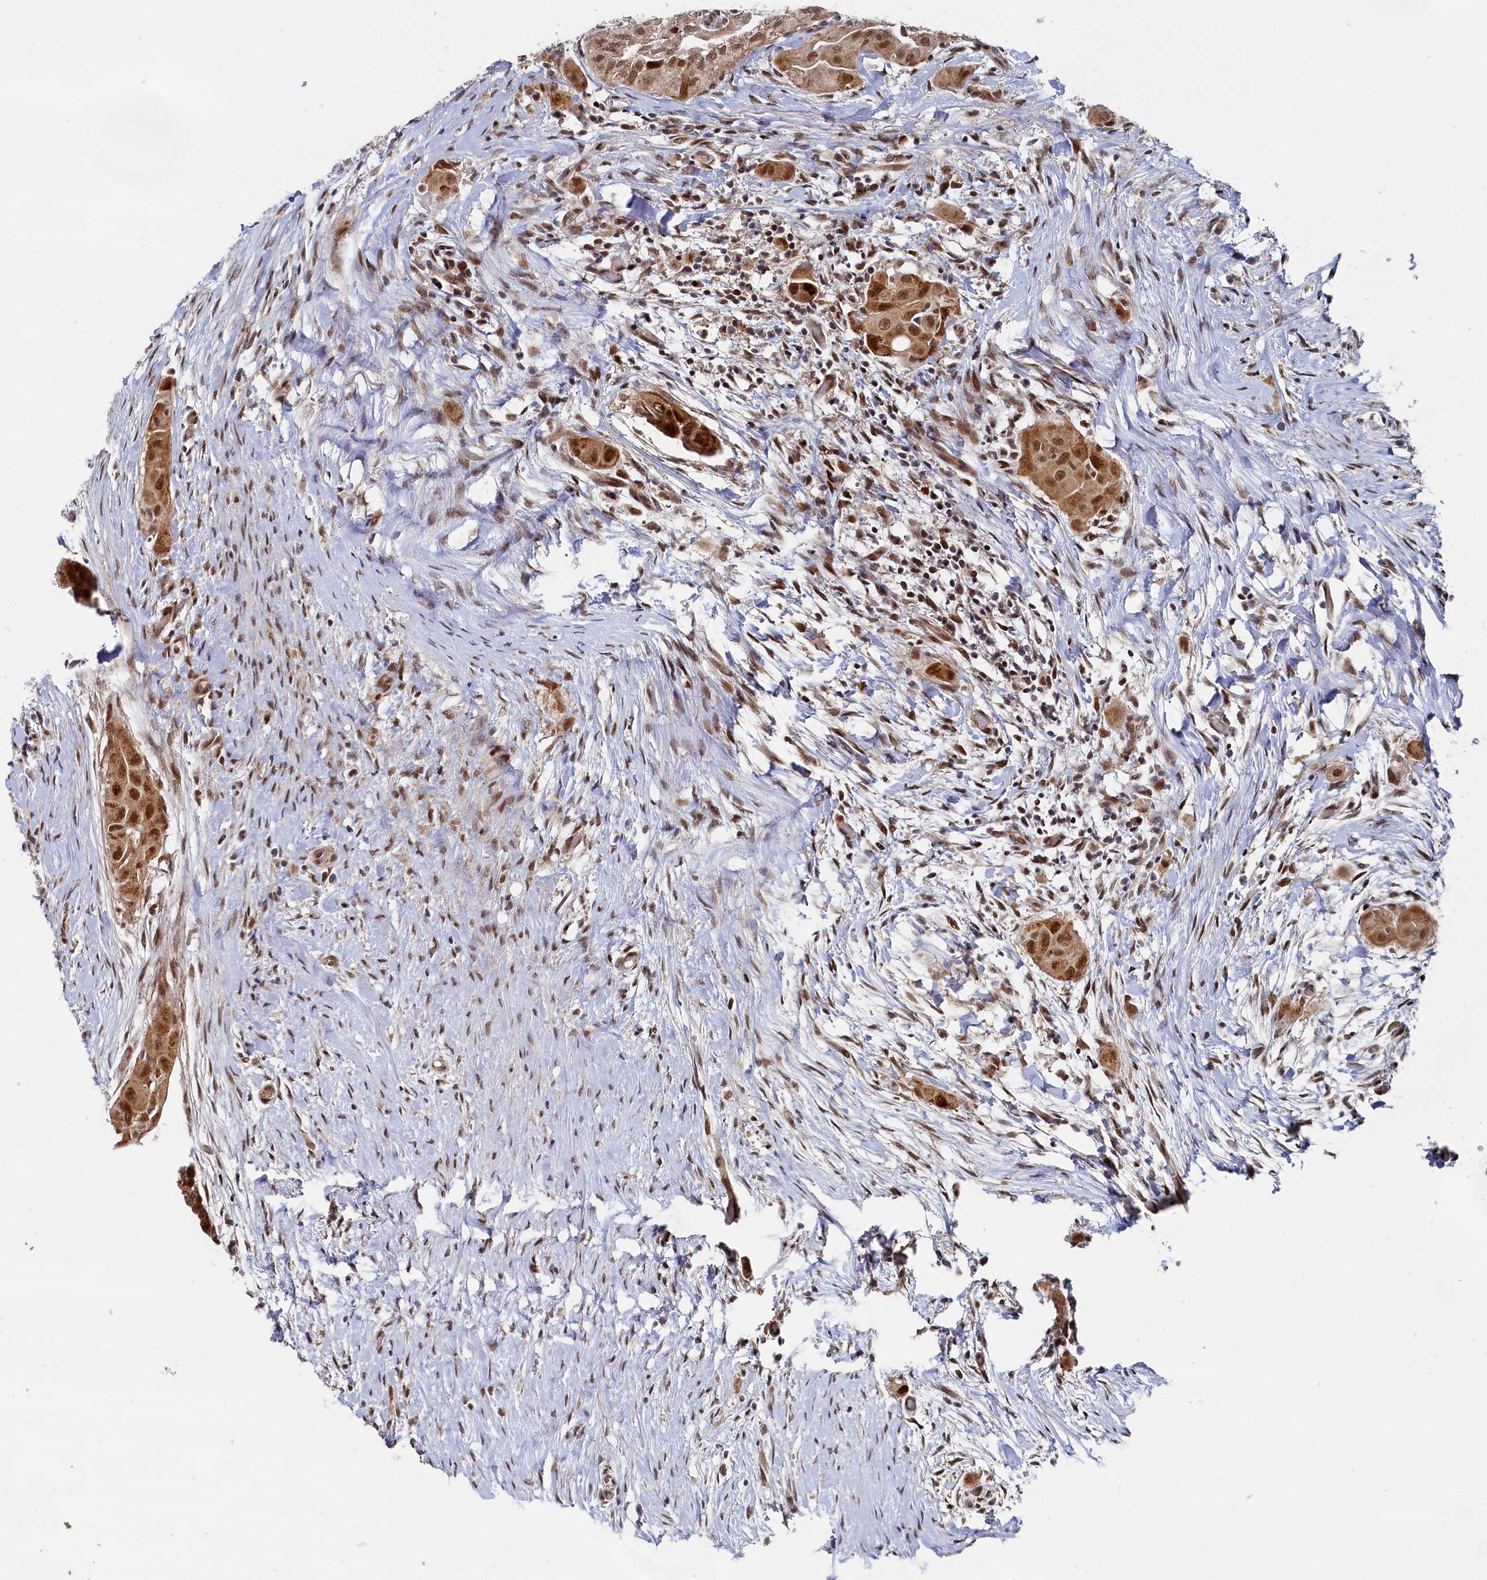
{"staining": {"intensity": "moderate", "quantity": ">75%", "location": "cytoplasmic/membranous,nuclear"}, "tissue": "thyroid cancer", "cell_type": "Tumor cells", "image_type": "cancer", "snomed": [{"axis": "morphology", "description": "Papillary adenocarcinoma, NOS"}, {"axis": "topography", "description": "Thyroid gland"}], "caption": "Thyroid papillary adenocarcinoma stained with a protein marker shows moderate staining in tumor cells.", "gene": "BUB3", "patient": {"sex": "female", "age": 59}}